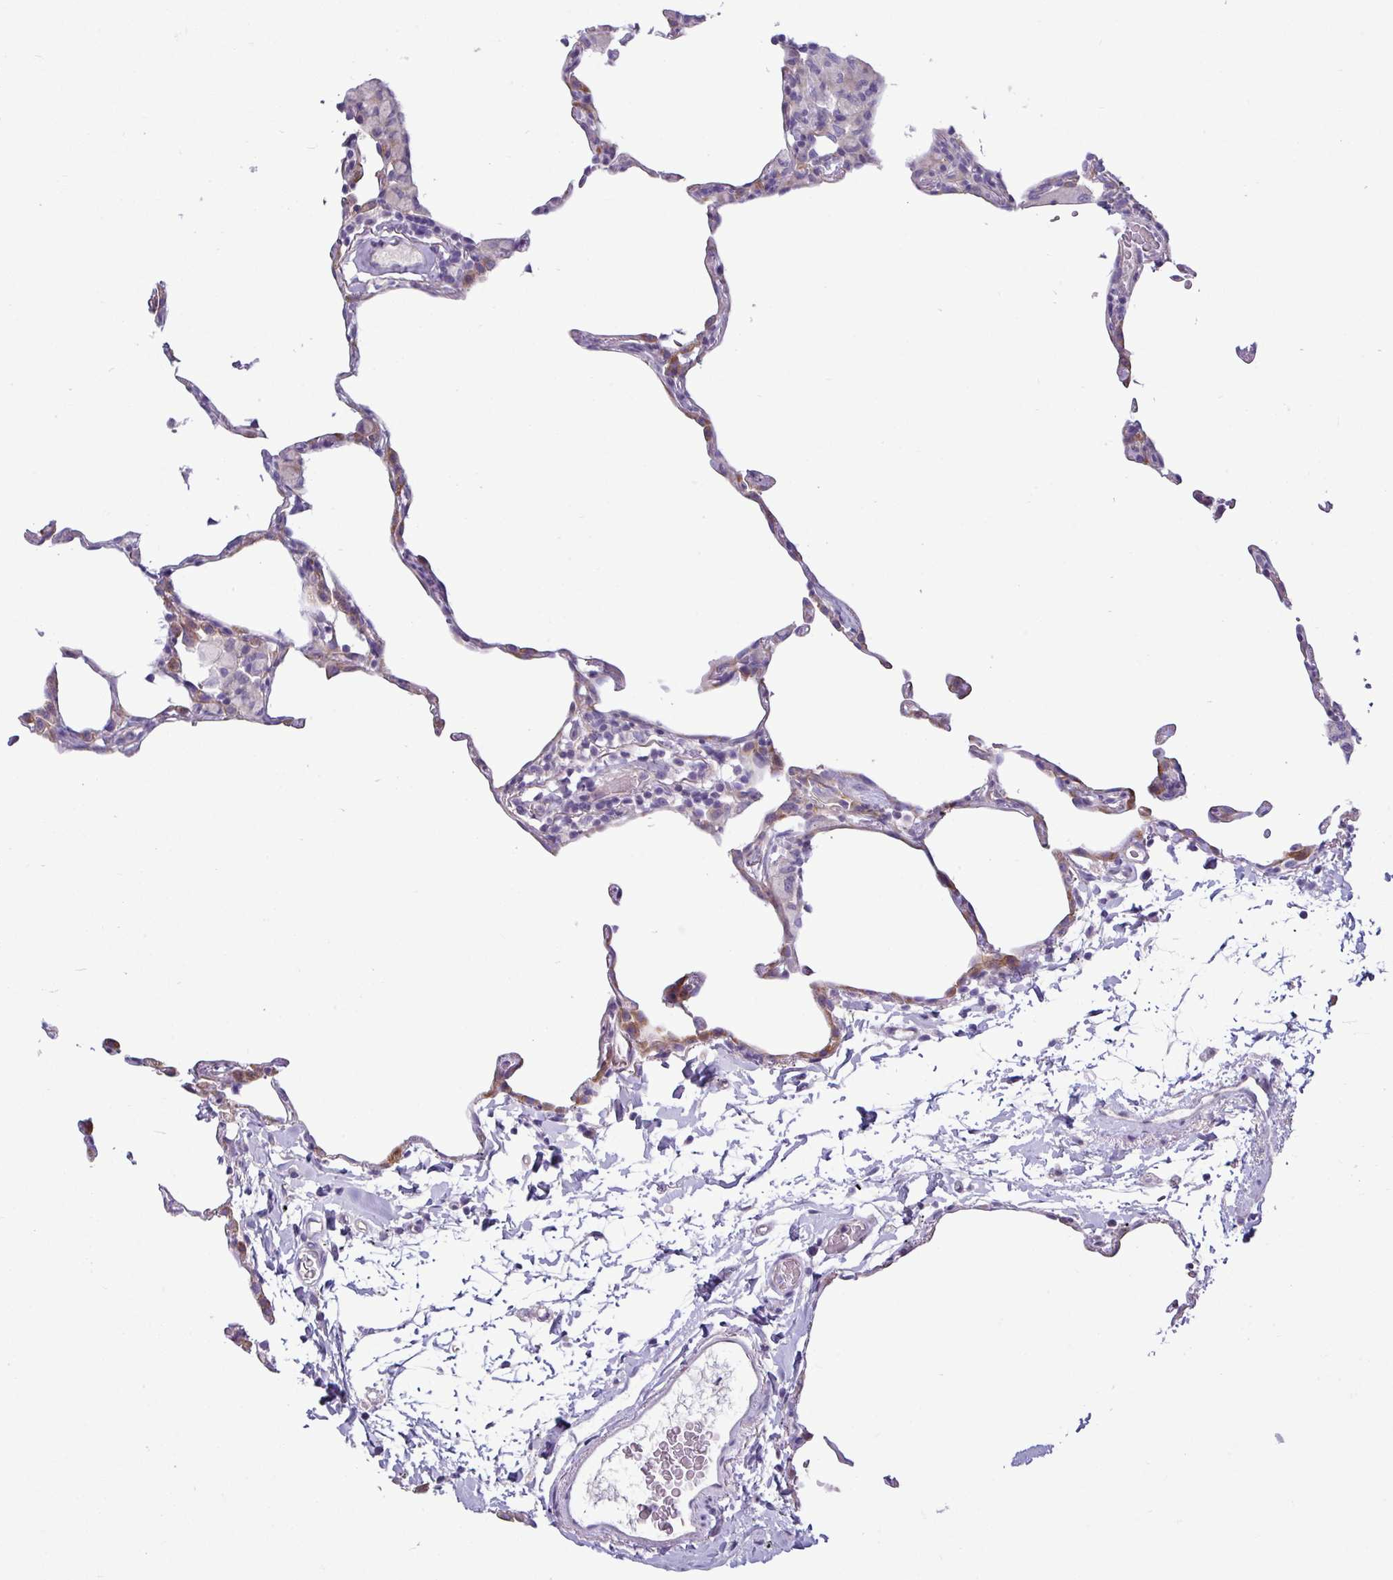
{"staining": {"intensity": "negative", "quantity": "none", "location": "none"}, "tissue": "lung", "cell_type": "Alveolar cells", "image_type": "normal", "snomed": [{"axis": "morphology", "description": "Normal tissue, NOS"}, {"axis": "topography", "description": "Lung"}], "caption": "High power microscopy photomicrograph of an IHC image of benign lung, revealing no significant staining in alveolar cells. (DAB immunohistochemistry (IHC) with hematoxylin counter stain).", "gene": "ACAP3", "patient": {"sex": "female", "age": 57}}